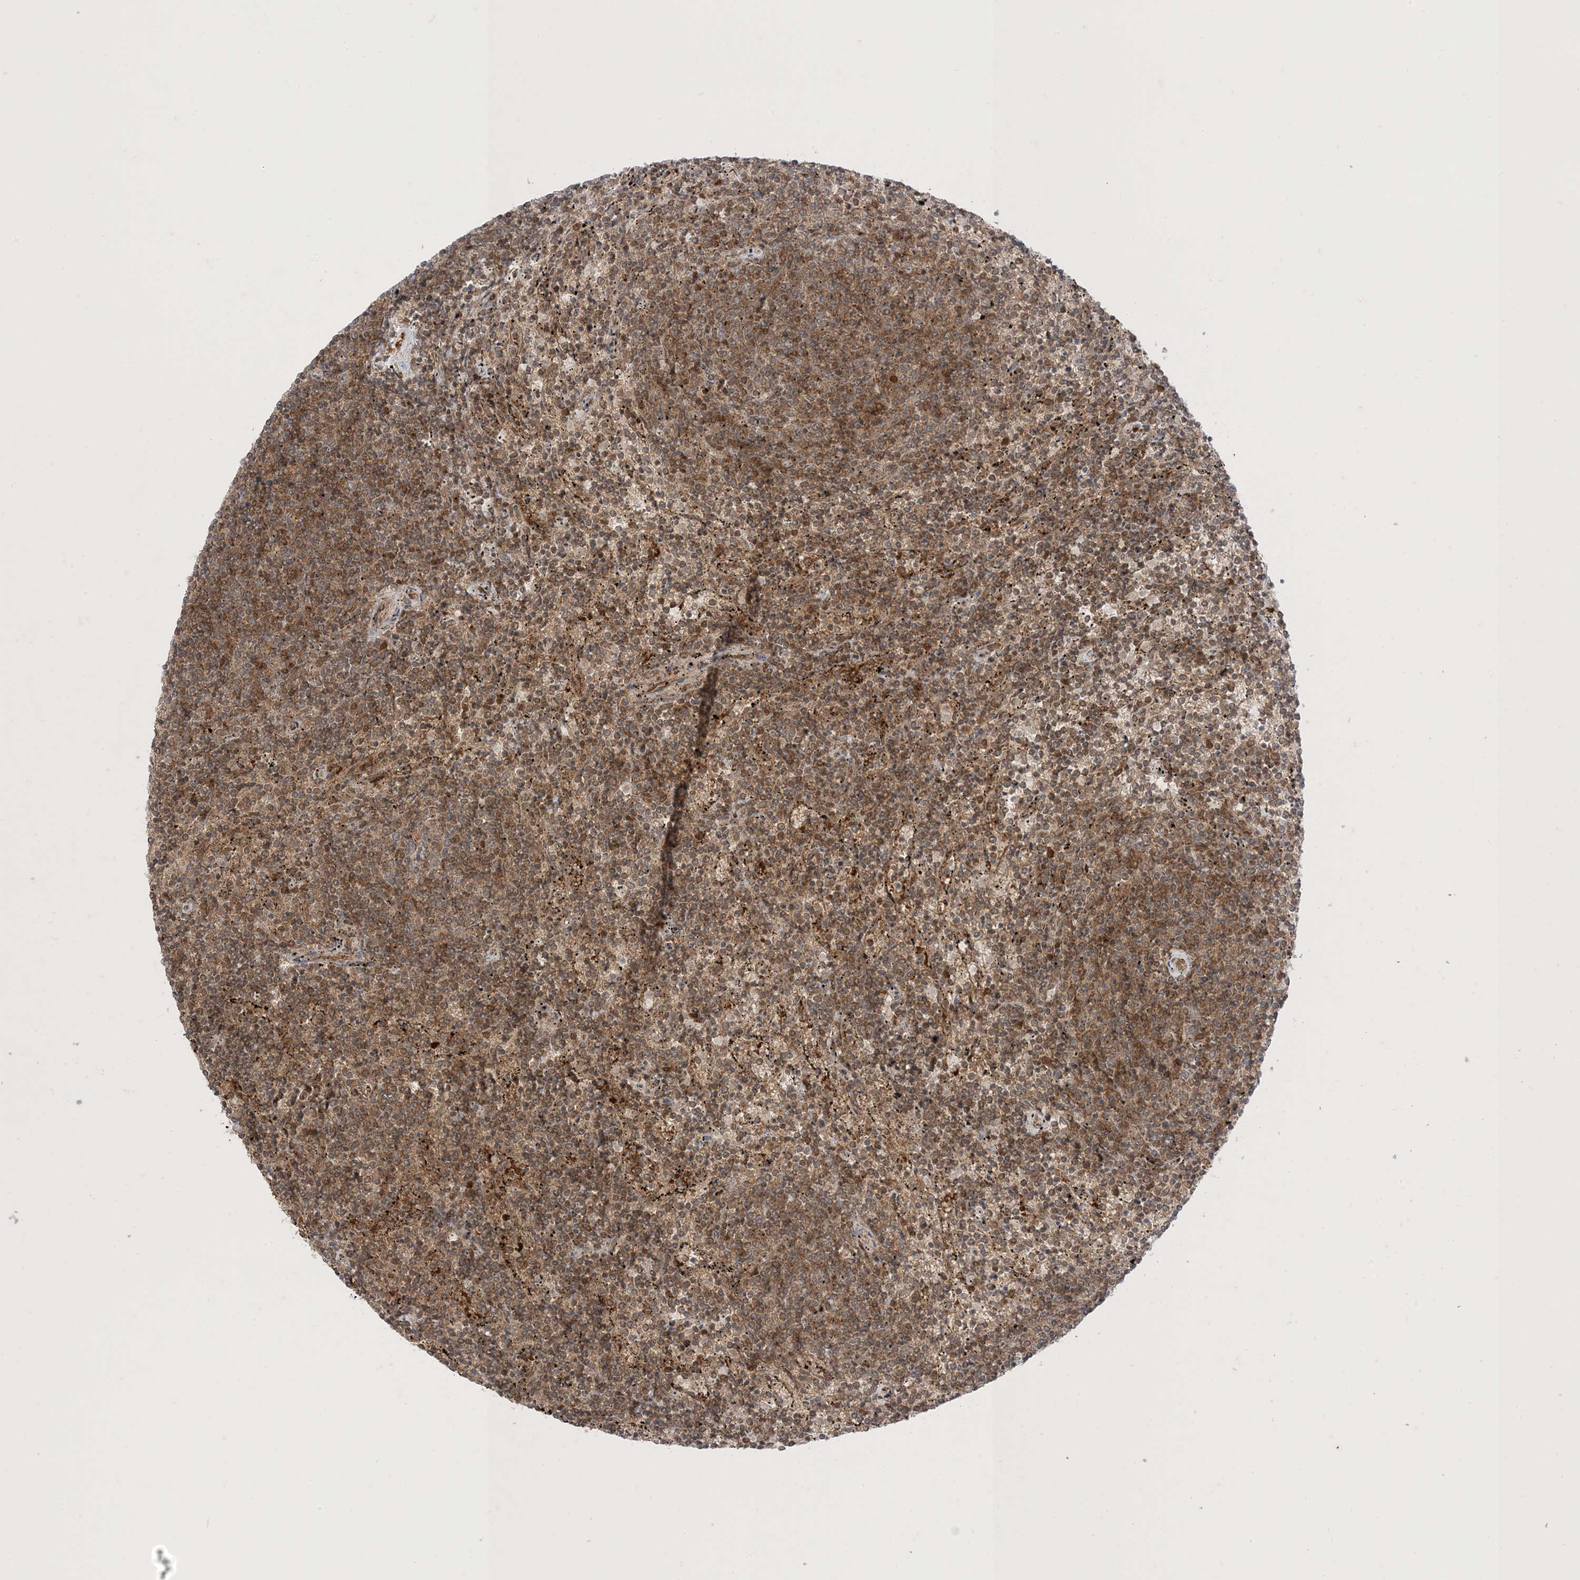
{"staining": {"intensity": "moderate", "quantity": "25%-75%", "location": "cytoplasmic/membranous"}, "tissue": "lymphoma", "cell_type": "Tumor cells", "image_type": "cancer", "snomed": [{"axis": "morphology", "description": "Malignant lymphoma, non-Hodgkin's type, Low grade"}, {"axis": "topography", "description": "Spleen"}], "caption": "Protein expression analysis of lymphoma exhibits moderate cytoplasmic/membranous staining in about 25%-75% of tumor cells.", "gene": "PTPA", "patient": {"sex": "female", "age": 50}}